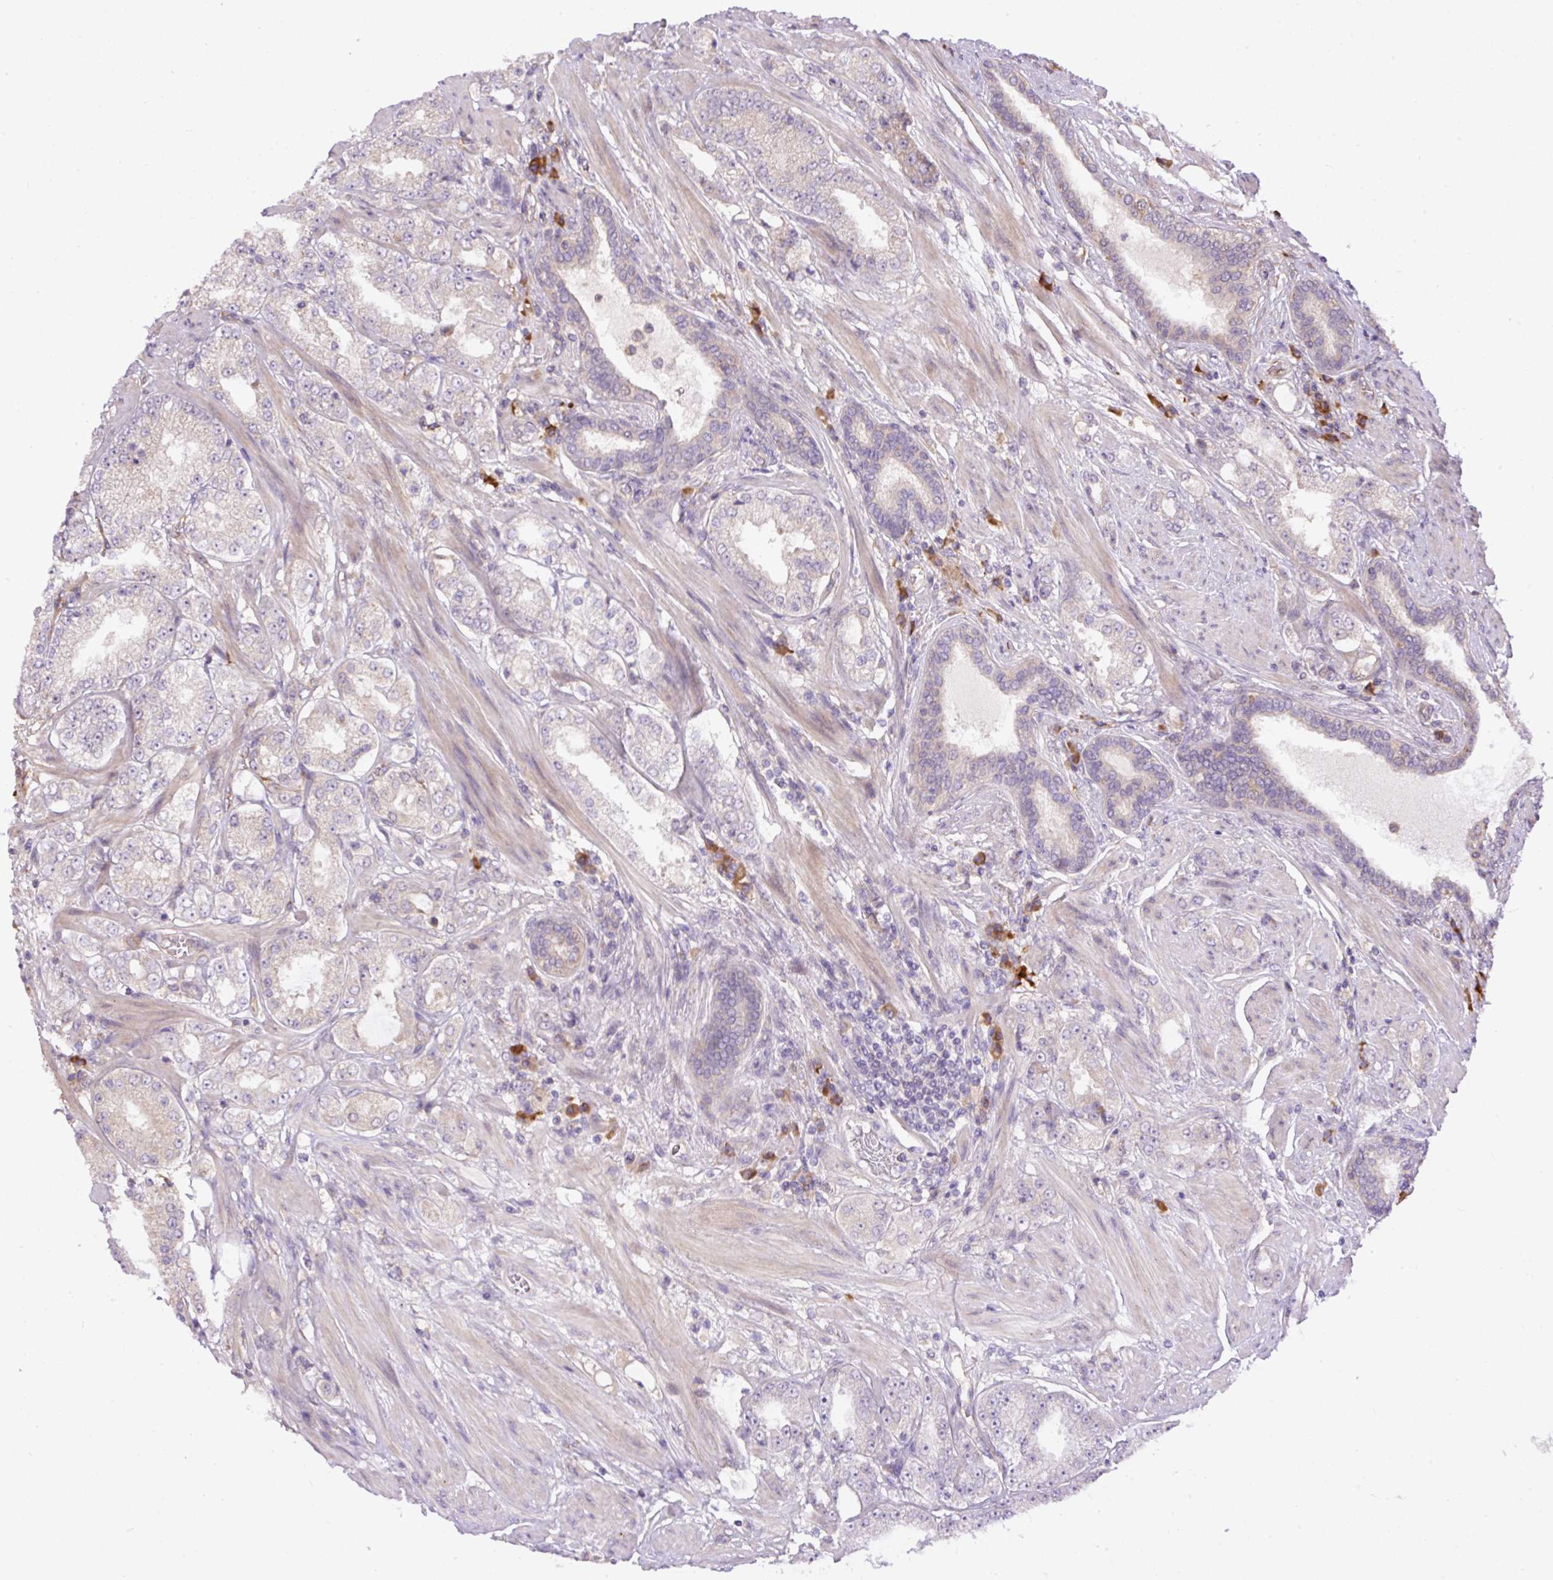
{"staining": {"intensity": "negative", "quantity": "none", "location": "none"}, "tissue": "prostate cancer", "cell_type": "Tumor cells", "image_type": "cancer", "snomed": [{"axis": "morphology", "description": "Adenocarcinoma, High grade"}, {"axis": "topography", "description": "Prostate"}], "caption": "Tumor cells show no significant positivity in prostate cancer (high-grade adenocarcinoma). (Brightfield microscopy of DAB (3,3'-diaminobenzidine) immunohistochemistry at high magnification).", "gene": "PPME1", "patient": {"sex": "male", "age": 68}}